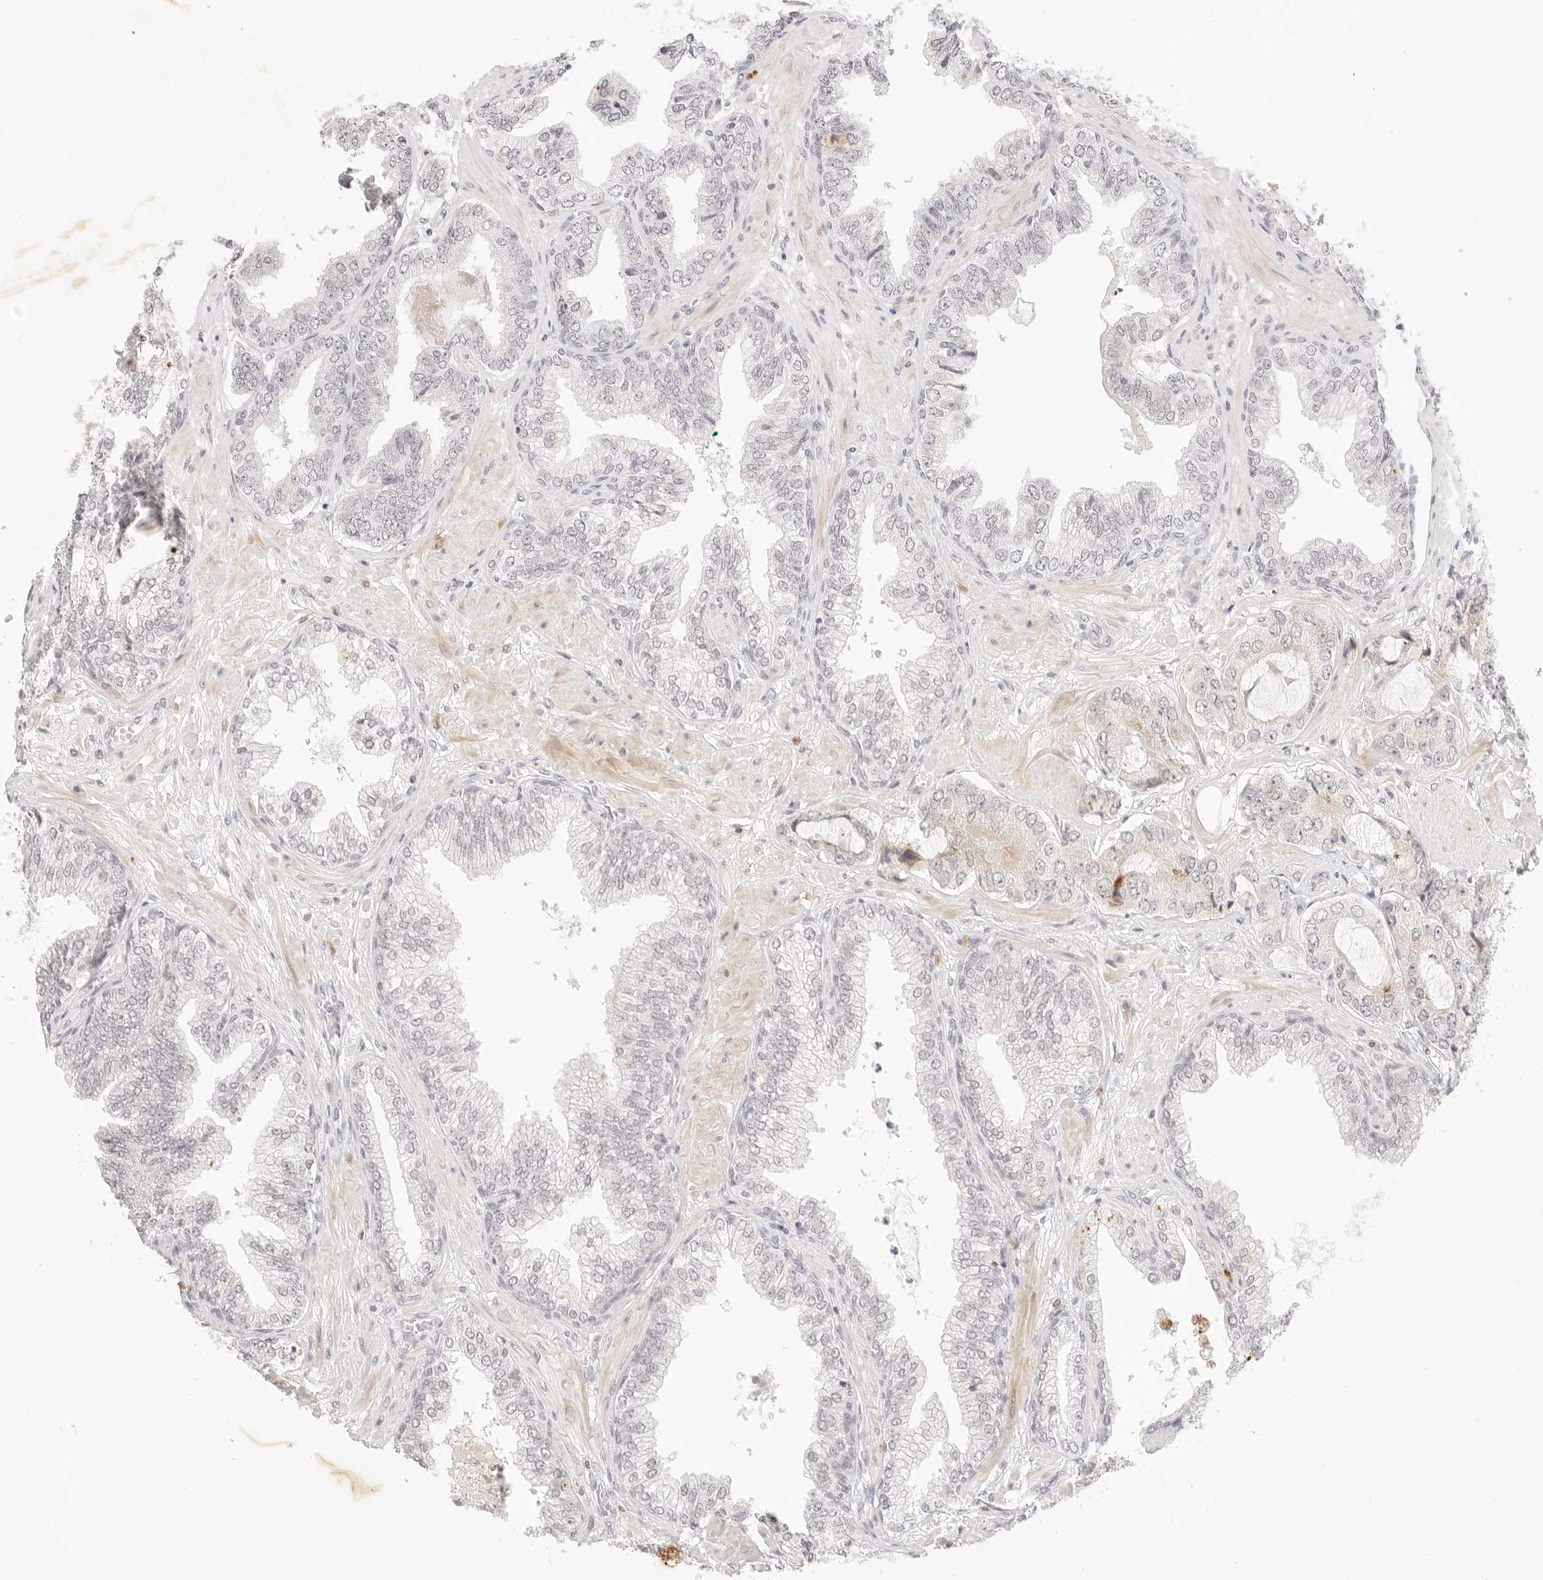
{"staining": {"intensity": "weak", "quantity": "<25%", "location": "cytoplasmic/membranous"}, "tissue": "prostate cancer", "cell_type": "Tumor cells", "image_type": "cancer", "snomed": [{"axis": "morphology", "description": "Adenocarcinoma, High grade"}, {"axis": "topography", "description": "Prostate"}], "caption": "Prostate high-grade adenocarcinoma was stained to show a protein in brown. There is no significant expression in tumor cells. (DAB (3,3'-diaminobenzidine) IHC with hematoxylin counter stain).", "gene": "XKR4", "patient": {"sex": "male", "age": 59}}